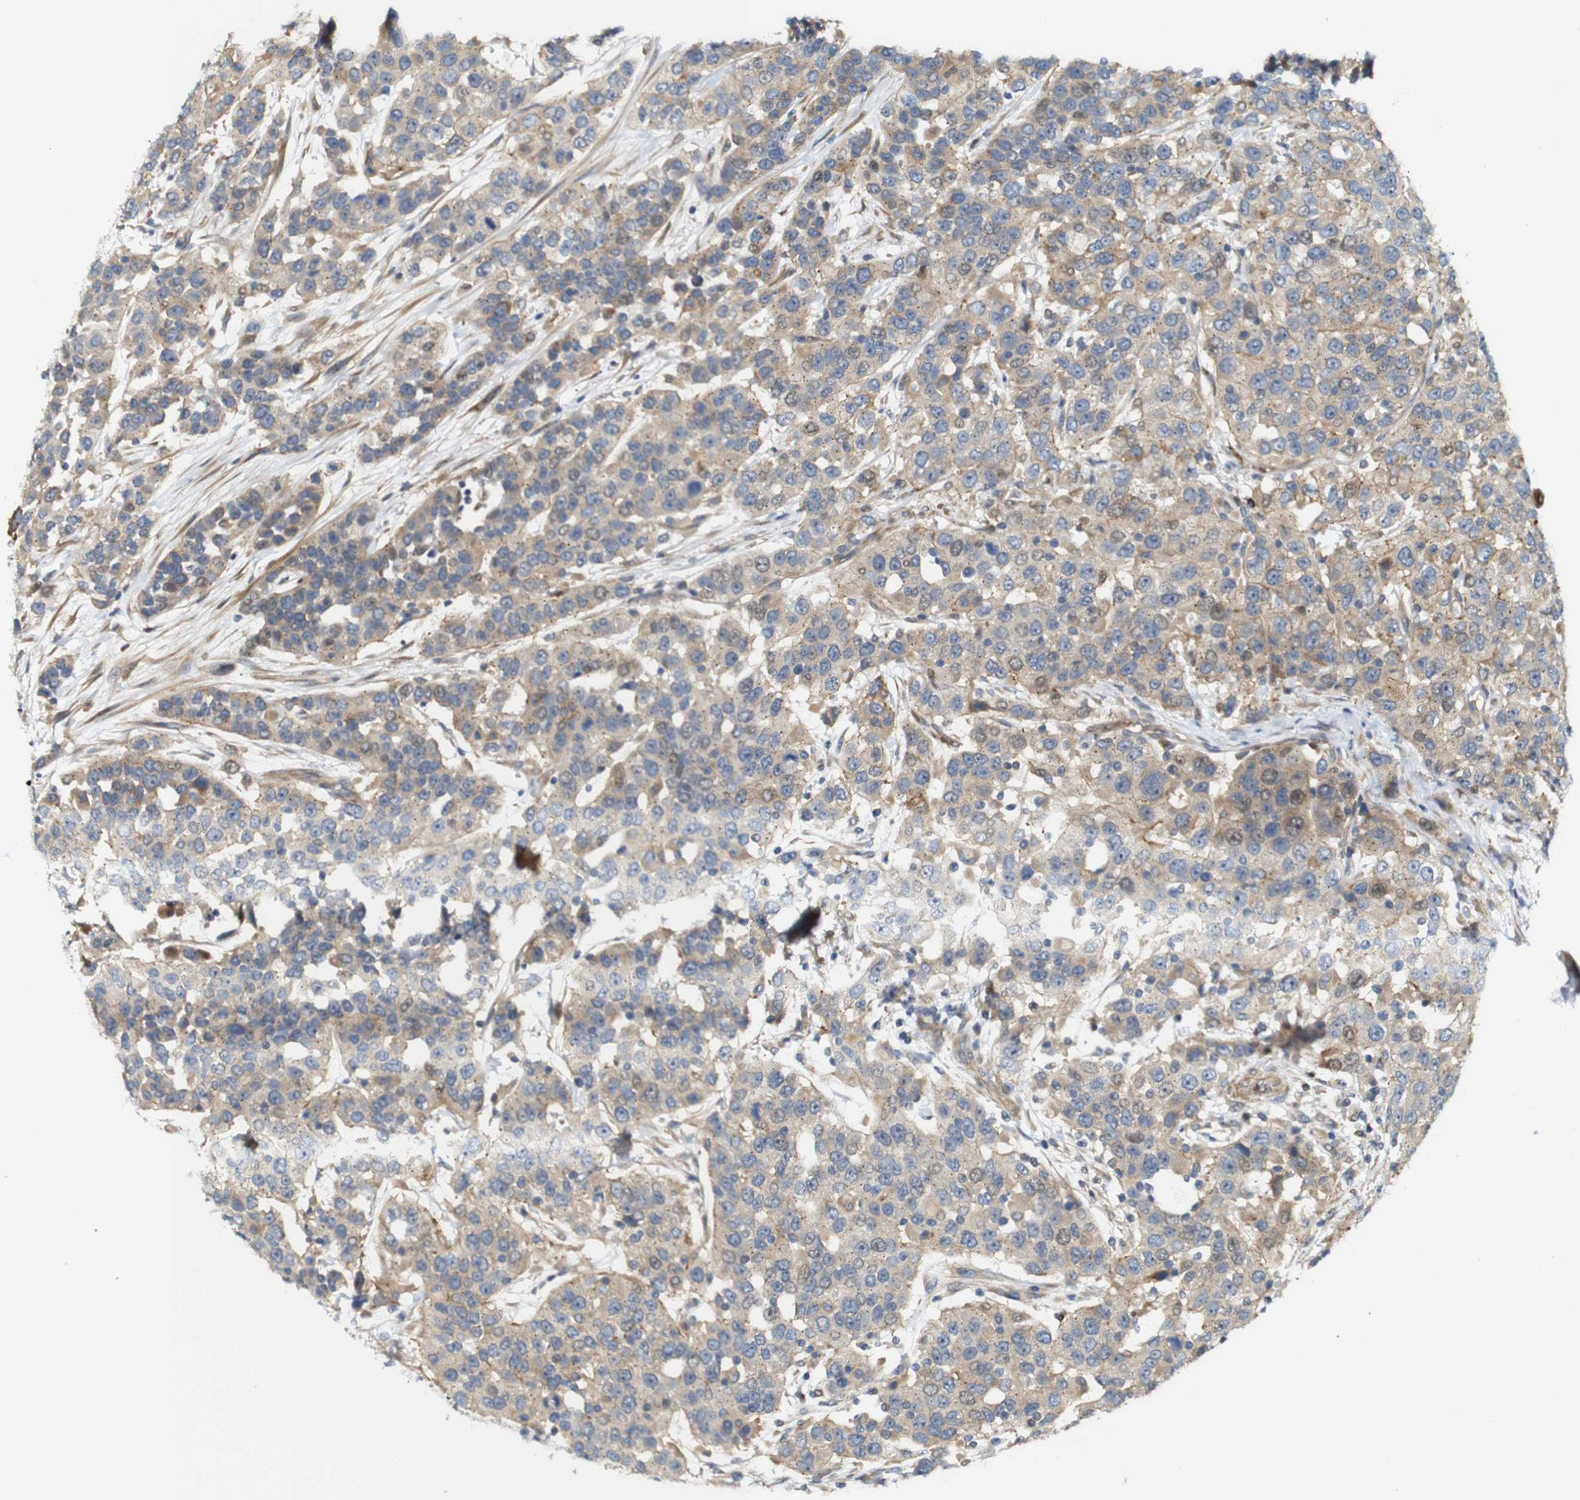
{"staining": {"intensity": "weak", "quantity": ">75%", "location": "cytoplasmic/membranous"}, "tissue": "urothelial cancer", "cell_type": "Tumor cells", "image_type": "cancer", "snomed": [{"axis": "morphology", "description": "Urothelial carcinoma, High grade"}, {"axis": "topography", "description": "Urinary bladder"}], "caption": "DAB (3,3'-diaminobenzidine) immunohistochemical staining of human urothelial cancer demonstrates weak cytoplasmic/membranous protein positivity in approximately >75% of tumor cells. (IHC, brightfield microscopy, high magnification).", "gene": "RPTOR", "patient": {"sex": "female", "age": 80}}